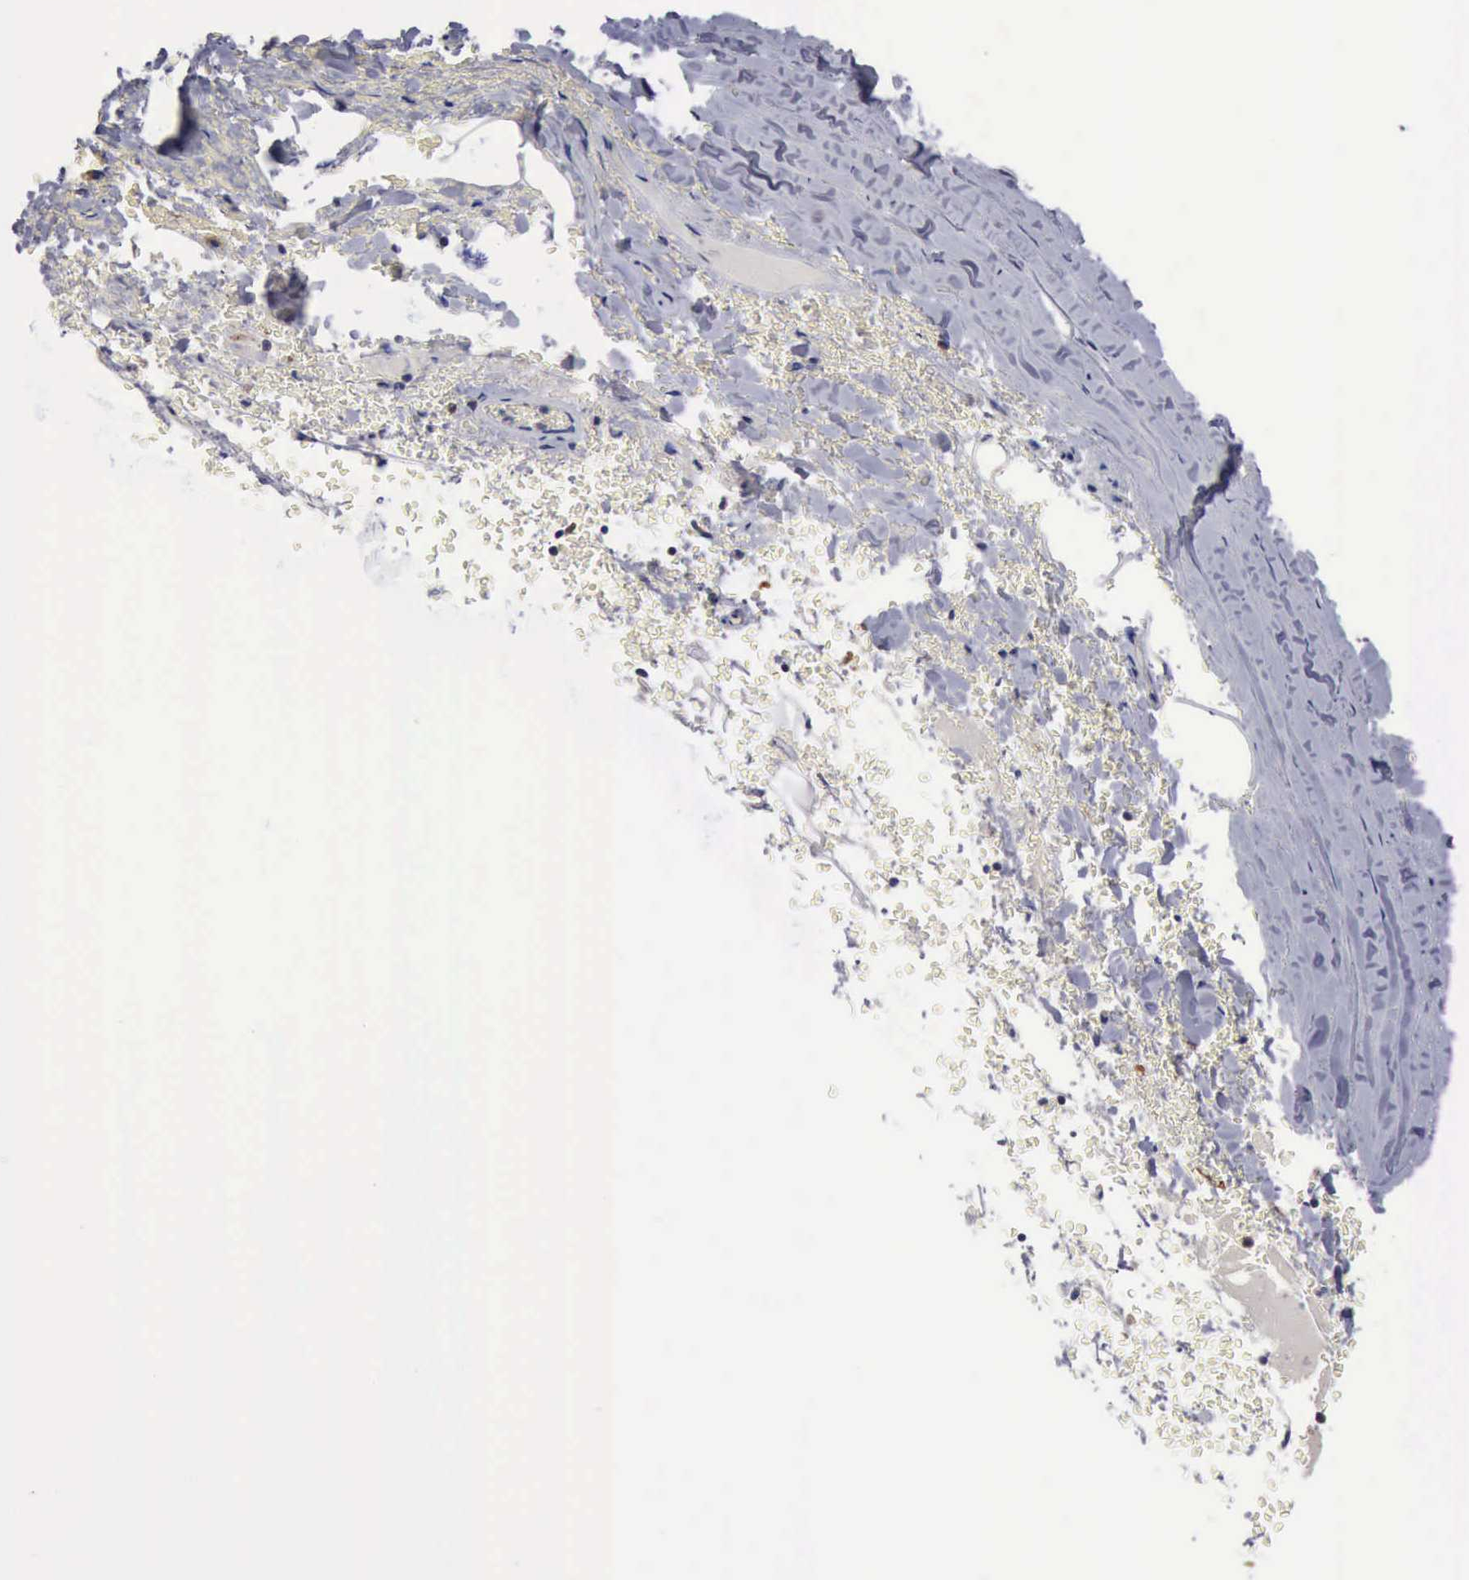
{"staining": {"intensity": "negative", "quantity": "none", "location": "none"}, "tissue": "bronchus", "cell_type": "Respiratory epithelial cells", "image_type": "normal", "snomed": [{"axis": "morphology", "description": "Normal tissue, NOS"}, {"axis": "topography", "description": "Cartilage tissue"}], "caption": "The image displays no staining of respiratory epithelial cells in unremarkable bronchus.", "gene": "PTGS2", "patient": {"sex": "female", "age": 63}}